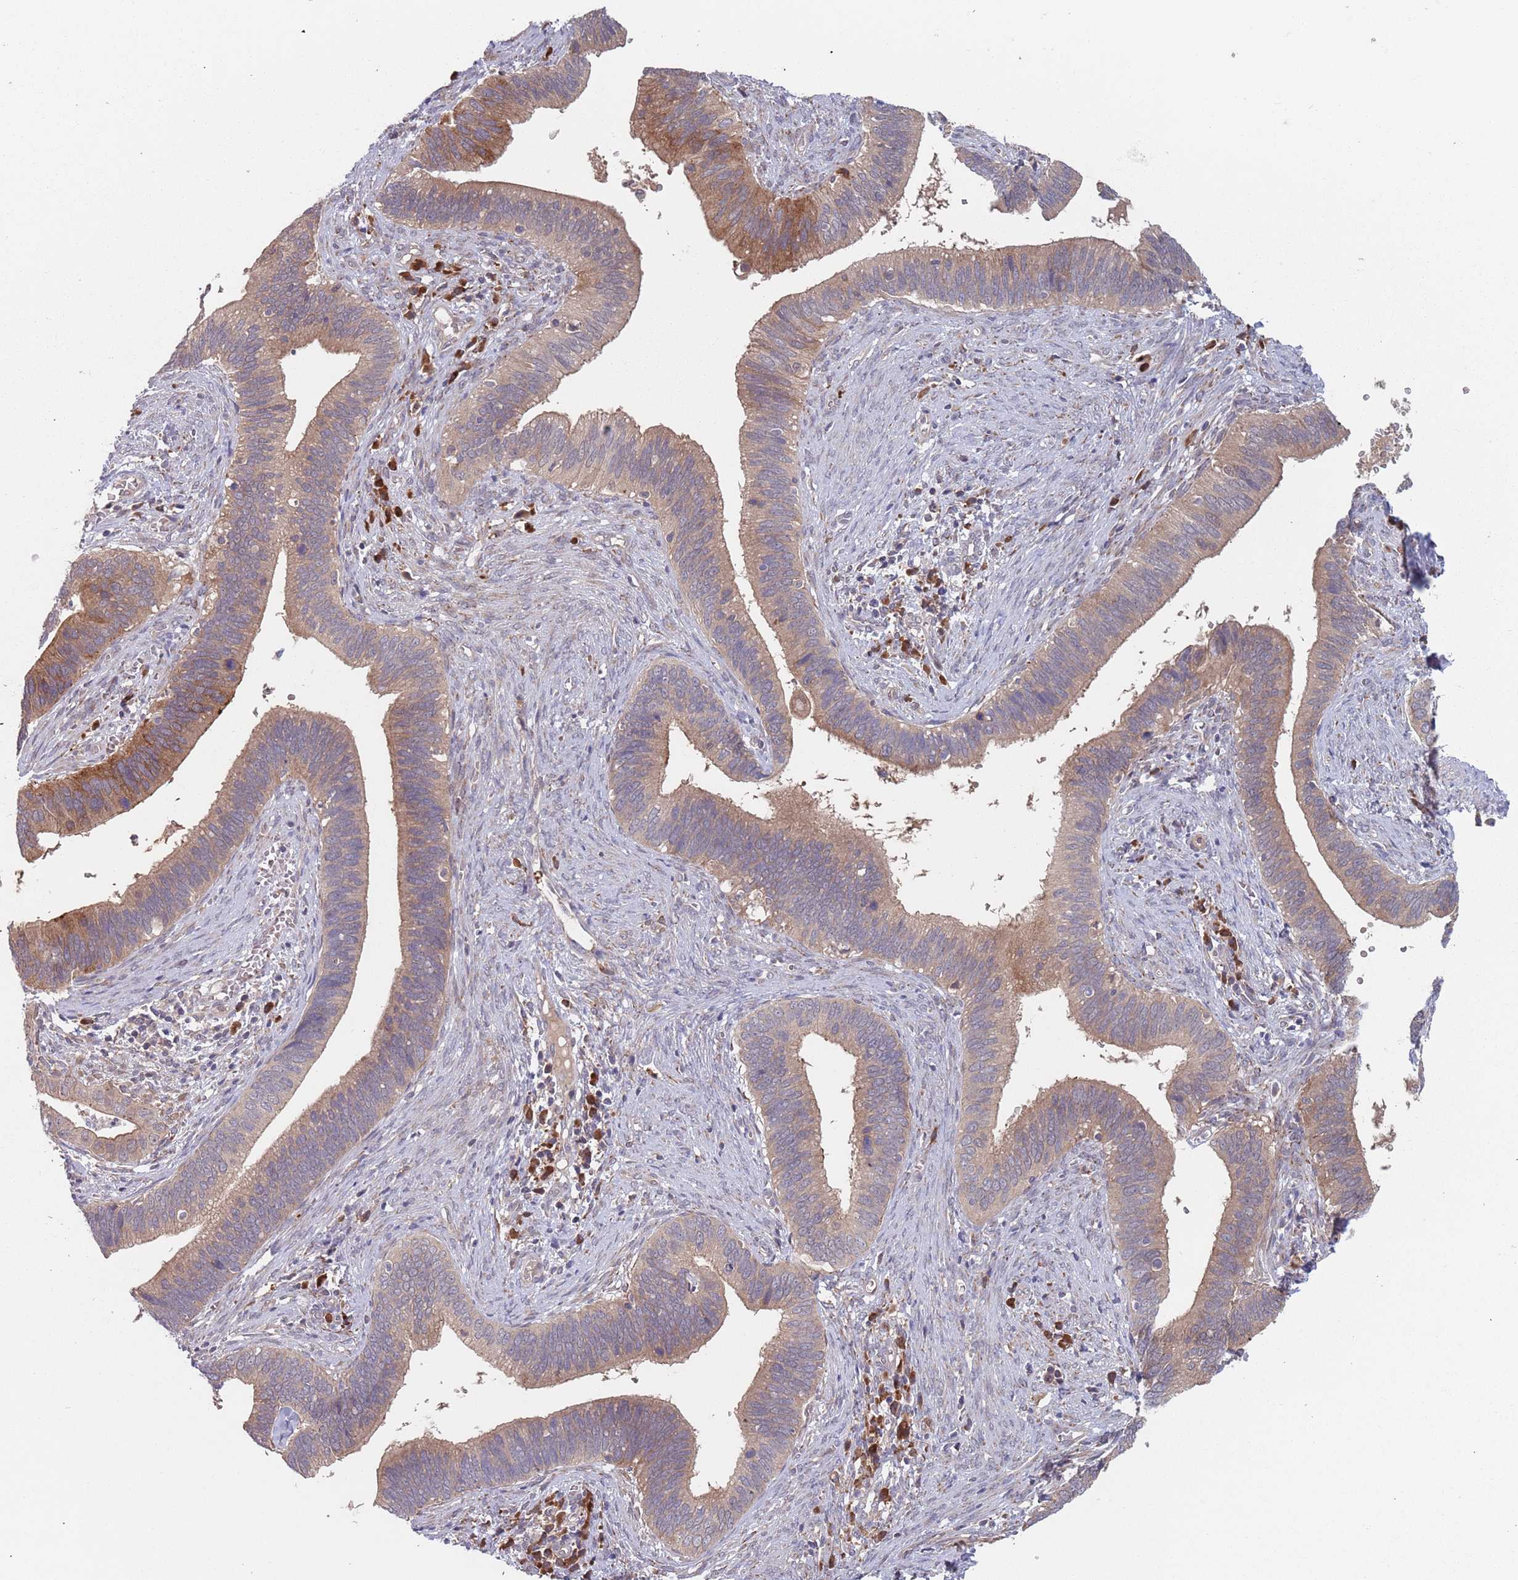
{"staining": {"intensity": "moderate", "quantity": "25%-75%", "location": "cytoplasmic/membranous"}, "tissue": "cervical cancer", "cell_type": "Tumor cells", "image_type": "cancer", "snomed": [{"axis": "morphology", "description": "Adenocarcinoma, NOS"}, {"axis": "topography", "description": "Cervix"}], "caption": "DAB (3,3'-diaminobenzidine) immunohistochemical staining of cervical cancer (adenocarcinoma) displays moderate cytoplasmic/membranous protein positivity in about 25%-75% of tumor cells.", "gene": "ZNF140", "patient": {"sex": "female", "age": 42}}